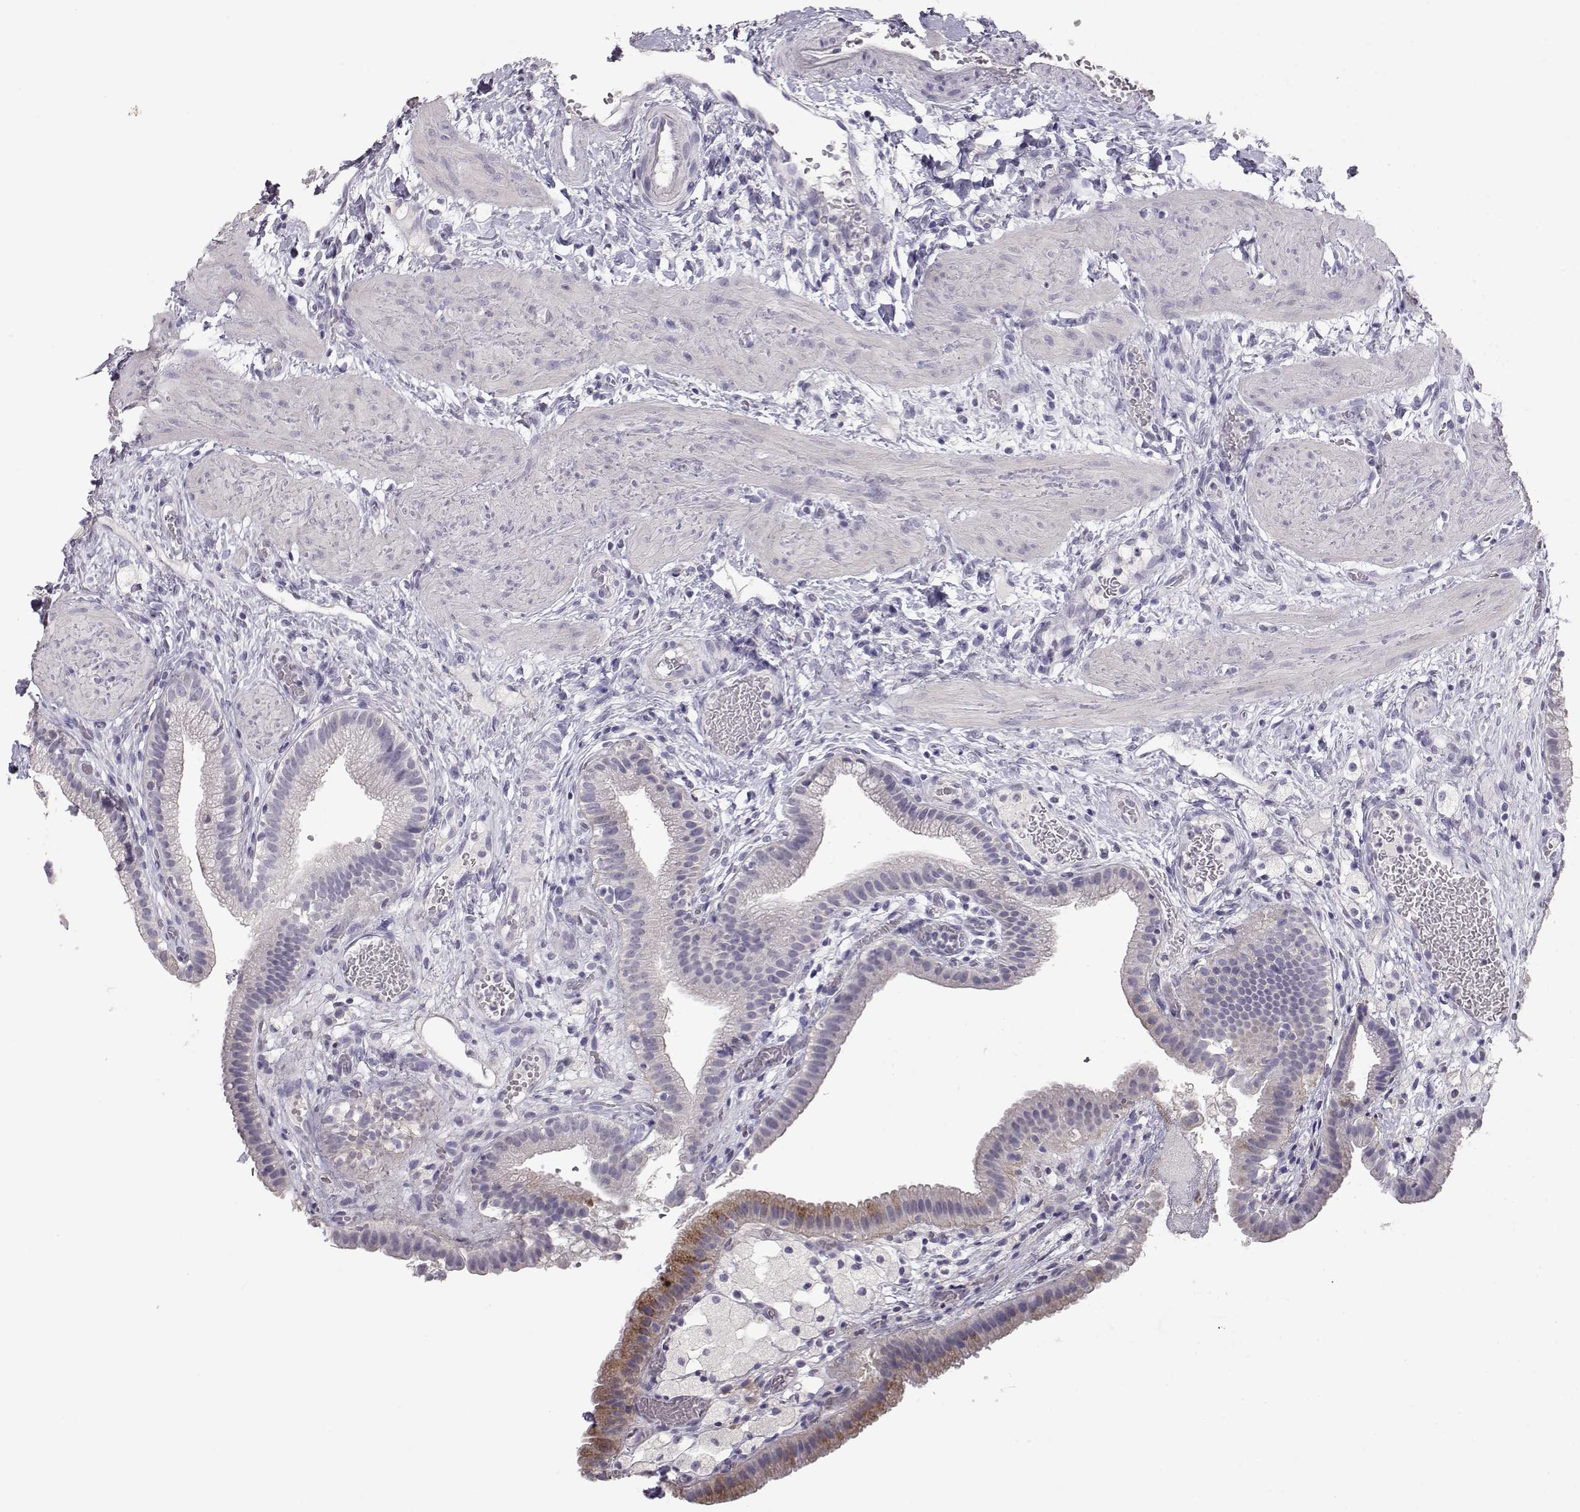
{"staining": {"intensity": "strong", "quantity": "<25%", "location": "cytoplasmic/membranous"}, "tissue": "gallbladder", "cell_type": "Glandular cells", "image_type": "normal", "snomed": [{"axis": "morphology", "description": "Normal tissue, NOS"}, {"axis": "topography", "description": "Gallbladder"}], "caption": "An IHC micrograph of benign tissue is shown. Protein staining in brown highlights strong cytoplasmic/membranous positivity in gallbladder within glandular cells.", "gene": "LAMB3", "patient": {"sex": "female", "age": 24}}